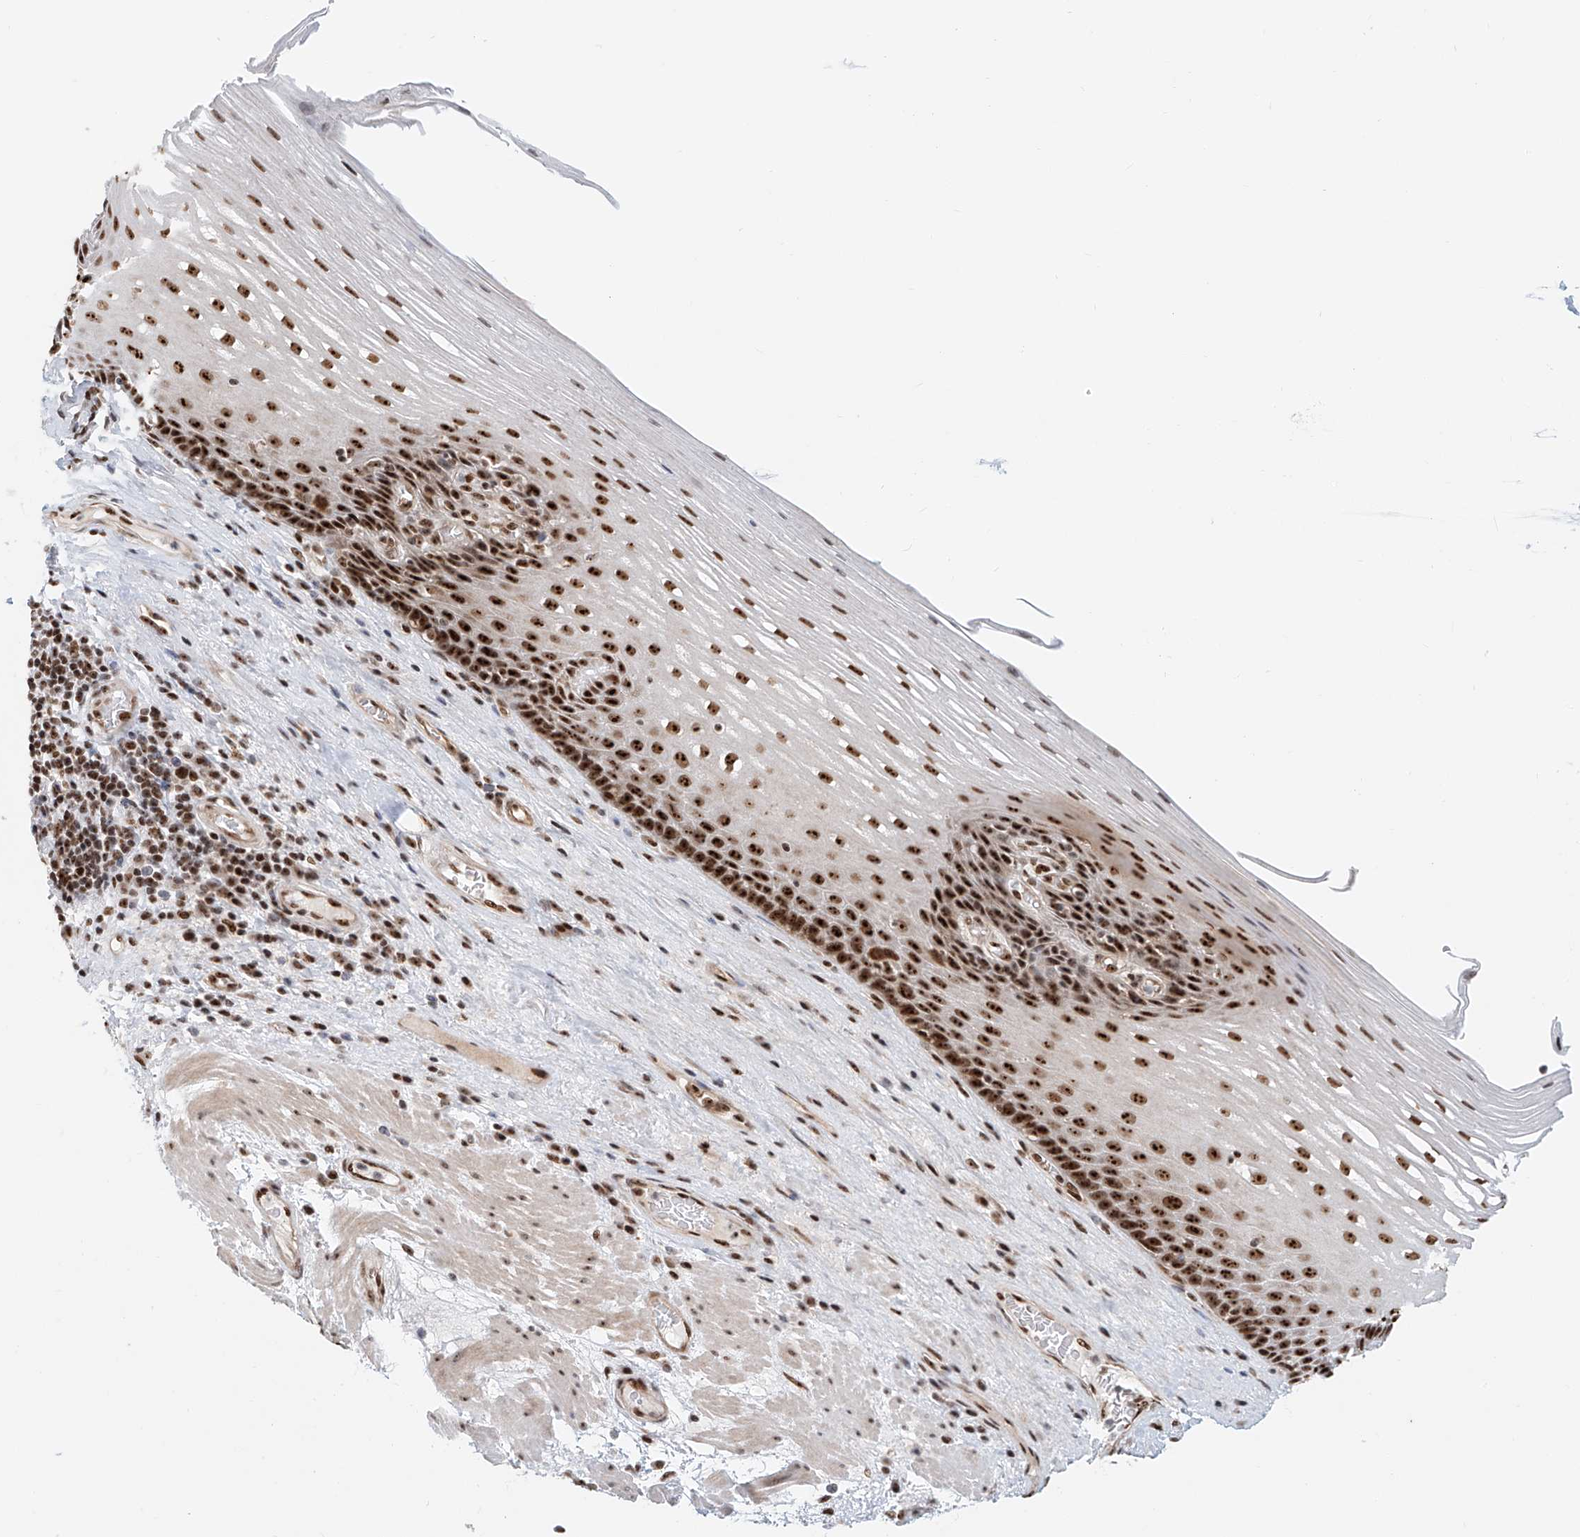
{"staining": {"intensity": "strong", "quantity": ">75%", "location": "nuclear"}, "tissue": "esophagus", "cell_type": "Squamous epithelial cells", "image_type": "normal", "snomed": [{"axis": "morphology", "description": "Normal tissue, NOS"}, {"axis": "topography", "description": "Esophagus"}], "caption": "Esophagus was stained to show a protein in brown. There is high levels of strong nuclear positivity in about >75% of squamous epithelial cells.", "gene": "PRUNE2", "patient": {"sex": "male", "age": 62}}